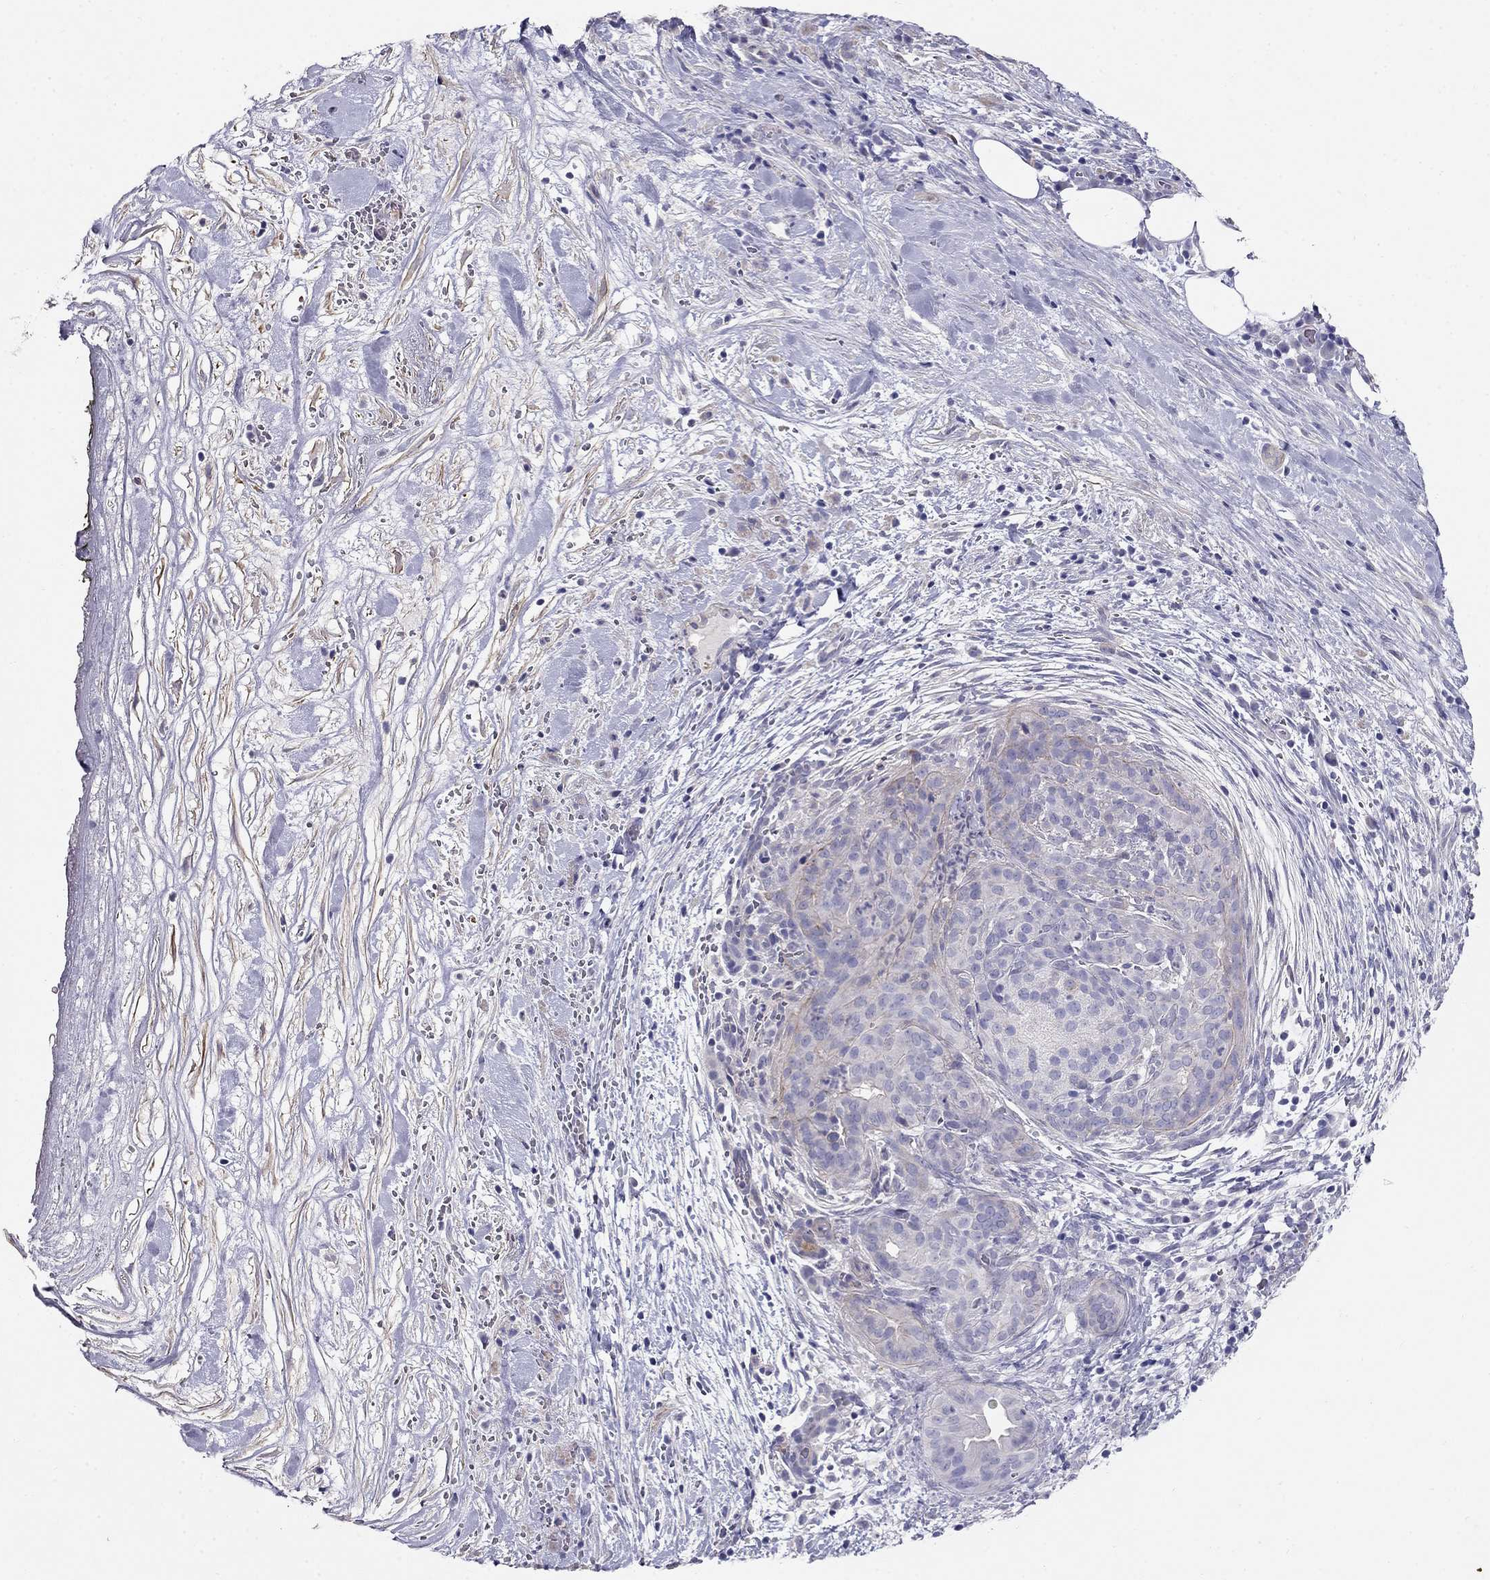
{"staining": {"intensity": "weak", "quantity": "<25%", "location": "cytoplasmic/membranous"}, "tissue": "pancreatic cancer", "cell_type": "Tumor cells", "image_type": "cancer", "snomed": [{"axis": "morphology", "description": "Adenocarcinoma, NOS"}, {"axis": "topography", "description": "Pancreas"}], "caption": "A photomicrograph of human pancreatic cancer (adenocarcinoma) is negative for staining in tumor cells.", "gene": "LY6H", "patient": {"sex": "male", "age": 44}}